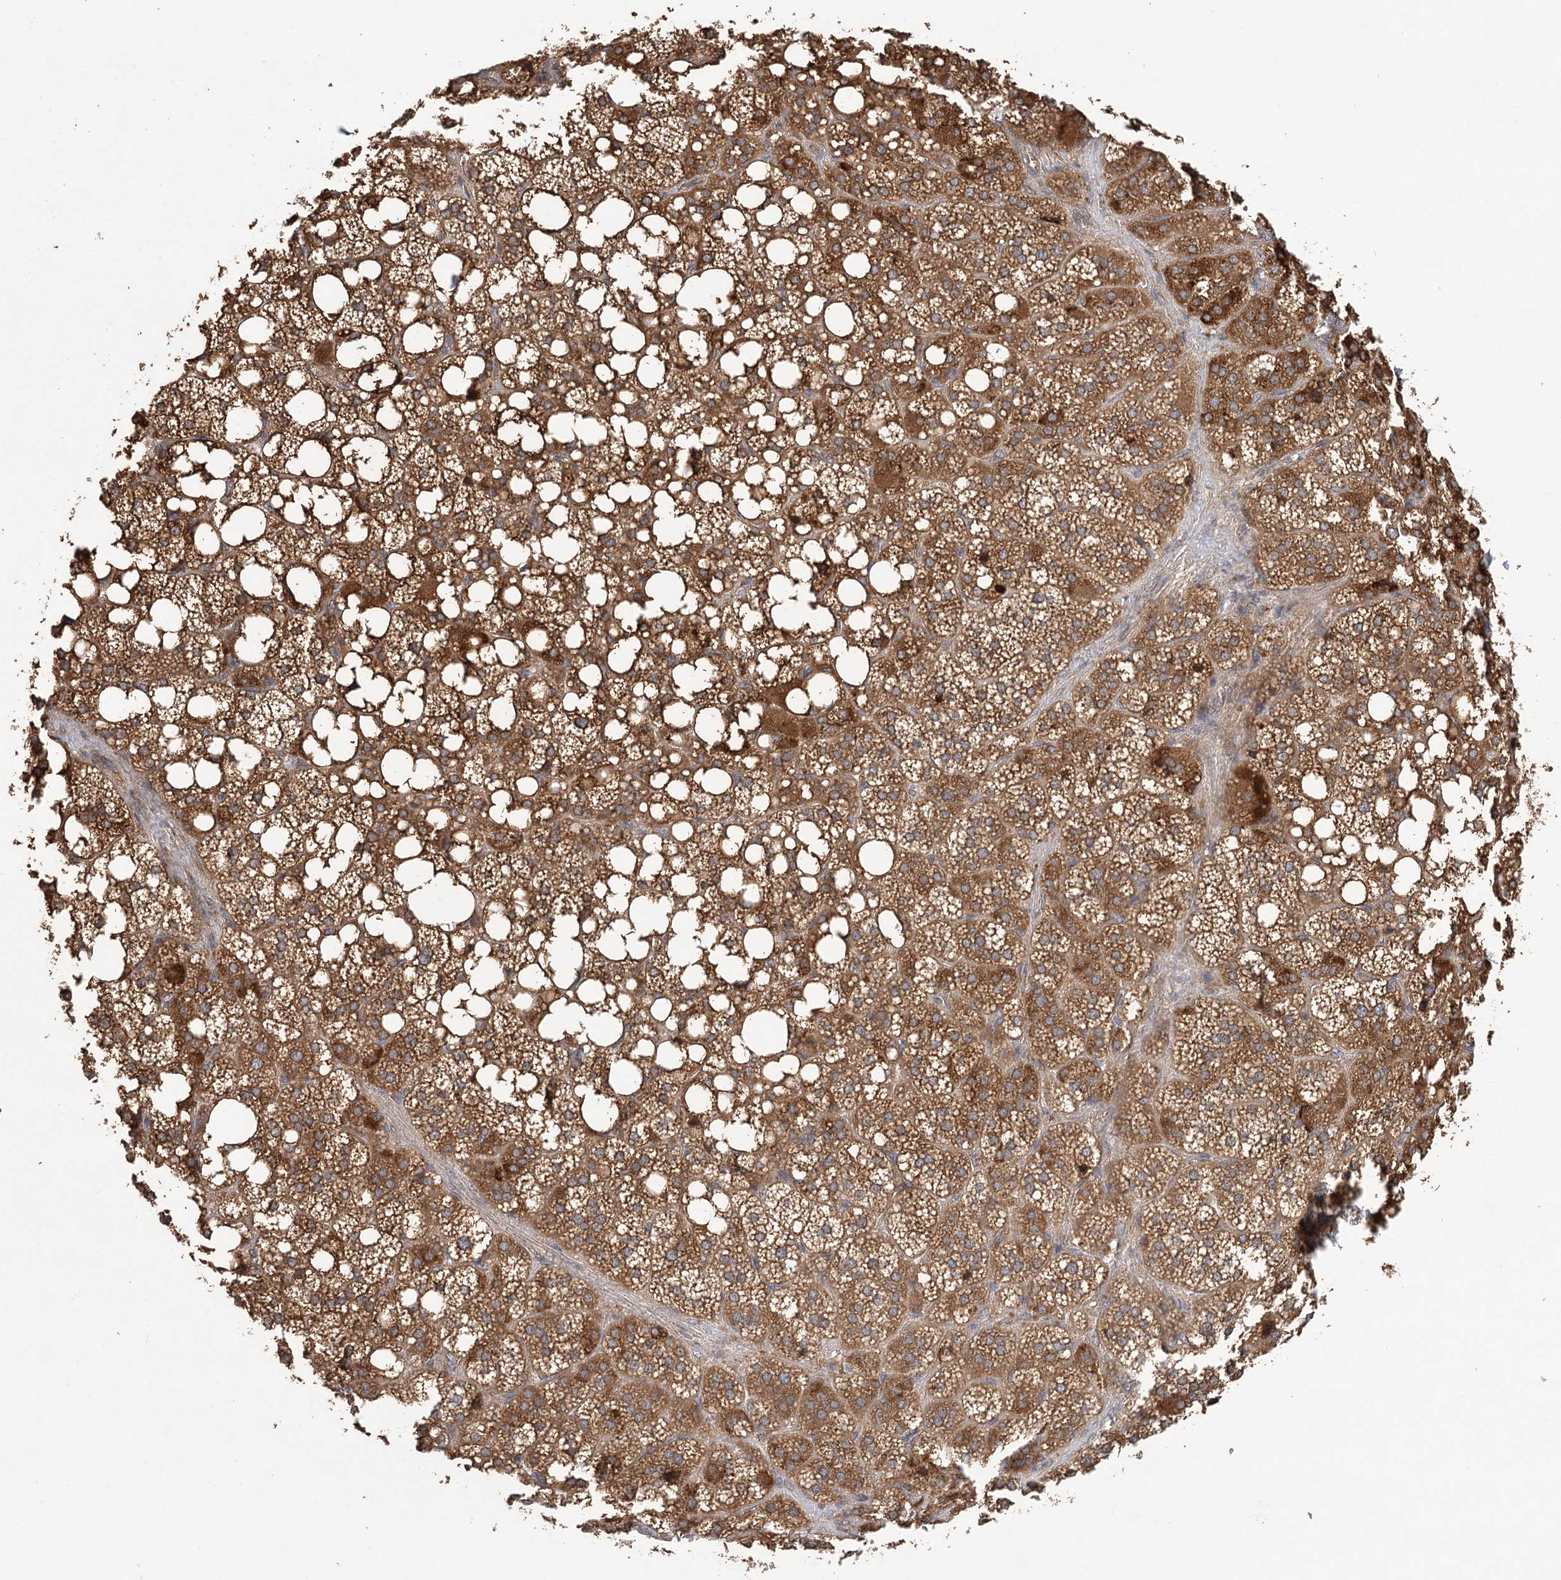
{"staining": {"intensity": "strong", "quantity": "25%-75%", "location": "cytoplasmic/membranous"}, "tissue": "adrenal gland", "cell_type": "Glandular cells", "image_type": "normal", "snomed": [{"axis": "morphology", "description": "Normal tissue, NOS"}, {"axis": "topography", "description": "Adrenal gland"}], "caption": "A histopathology image of human adrenal gland stained for a protein reveals strong cytoplasmic/membranous brown staining in glandular cells.", "gene": "LSS", "patient": {"sex": "female", "age": 59}}